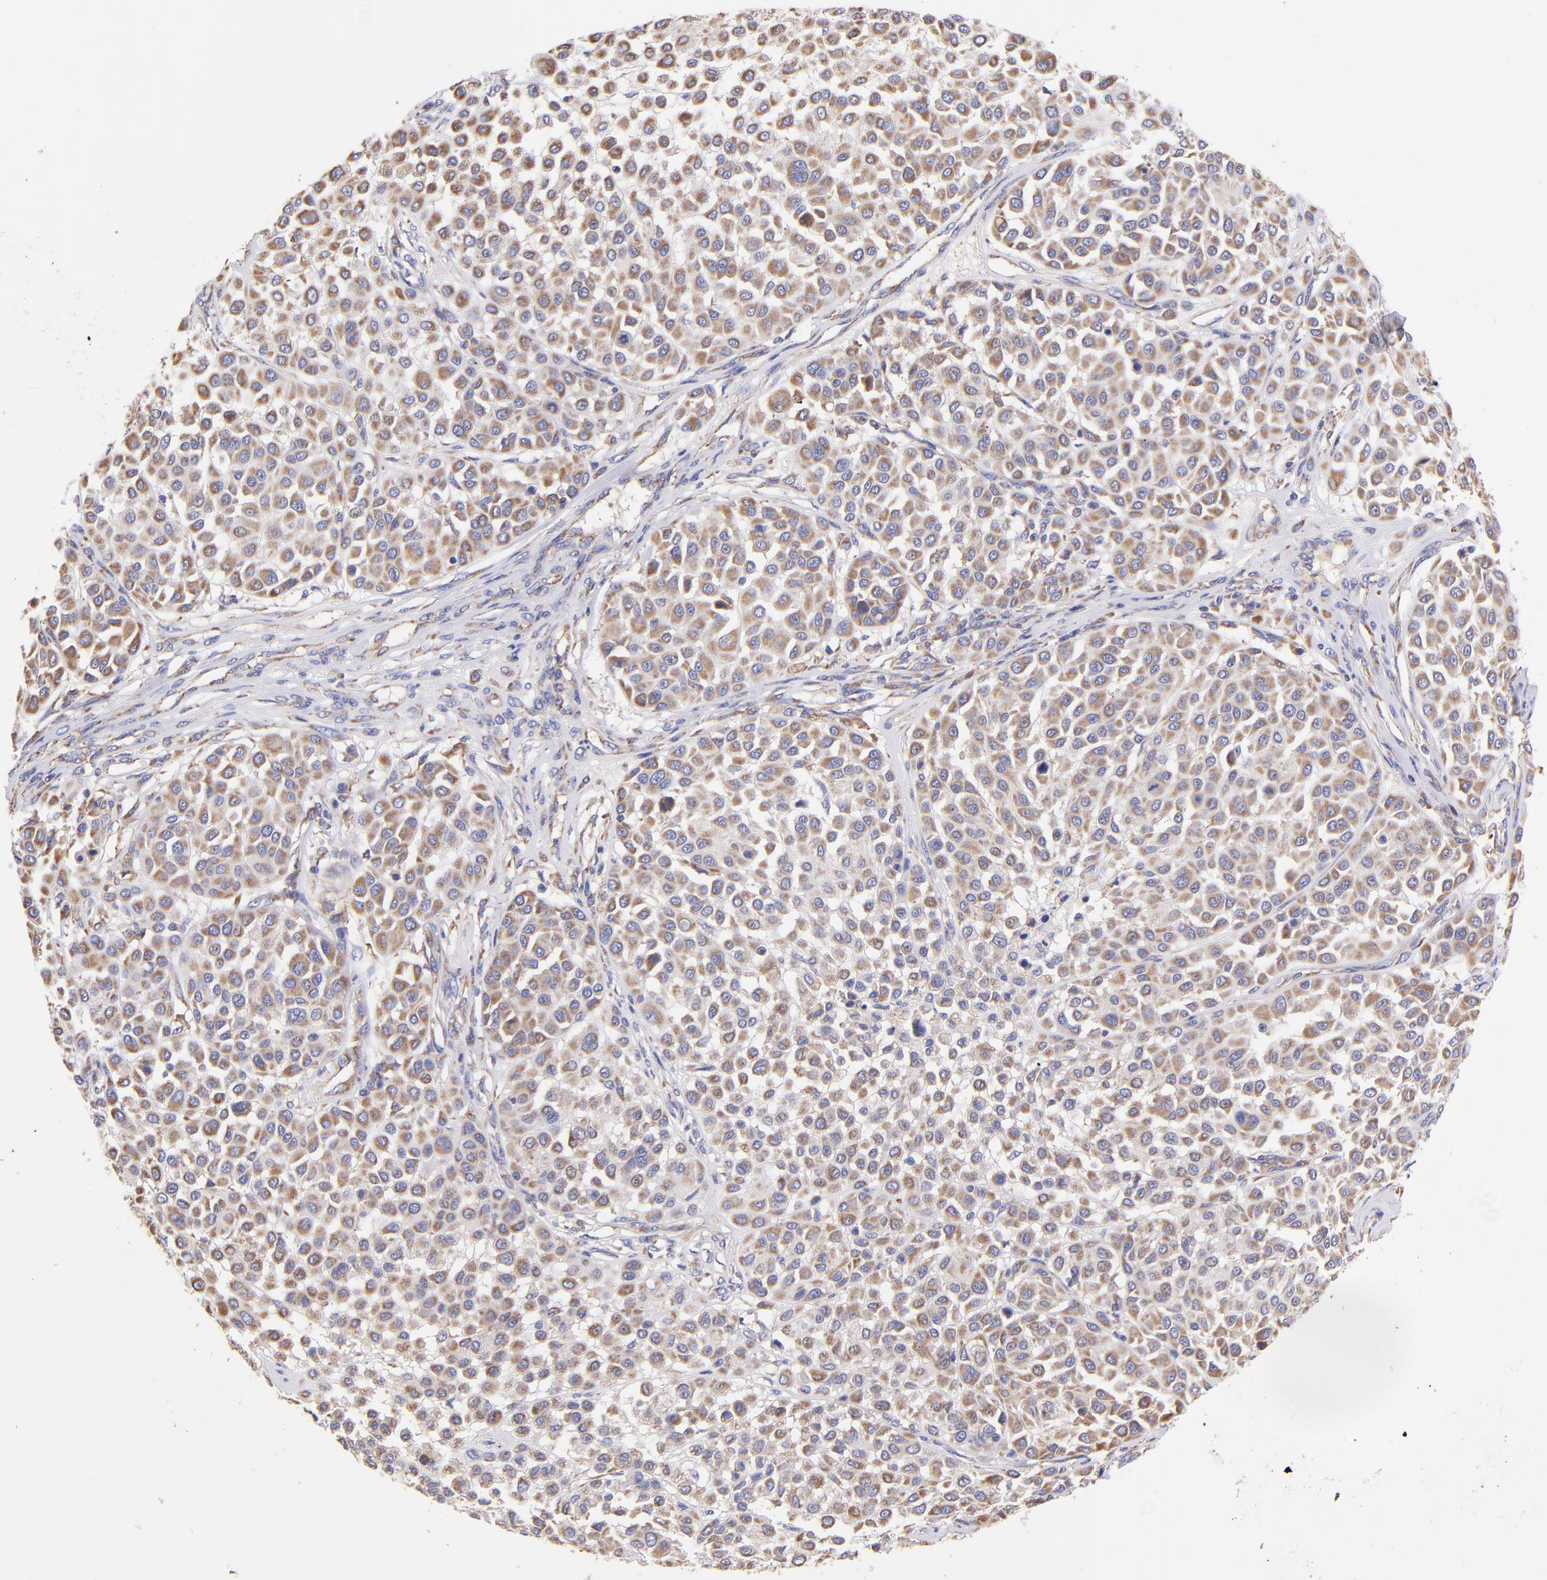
{"staining": {"intensity": "weak", "quantity": ">75%", "location": "cytoplasmic/membranous"}, "tissue": "melanoma", "cell_type": "Tumor cells", "image_type": "cancer", "snomed": [{"axis": "morphology", "description": "Malignant melanoma, Metastatic site"}, {"axis": "topography", "description": "Soft tissue"}], "caption": "High-magnification brightfield microscopy of malignant melanoma (metastatic site) stained with DAB (brown) and counterstained with hematoxylin (blue). tumor cells exhibit weak cytoplasmic/membranous expression is identified in about>75% of cells.", "gene": "PREX1", "patient": {"sex": "male", "age": 41}}